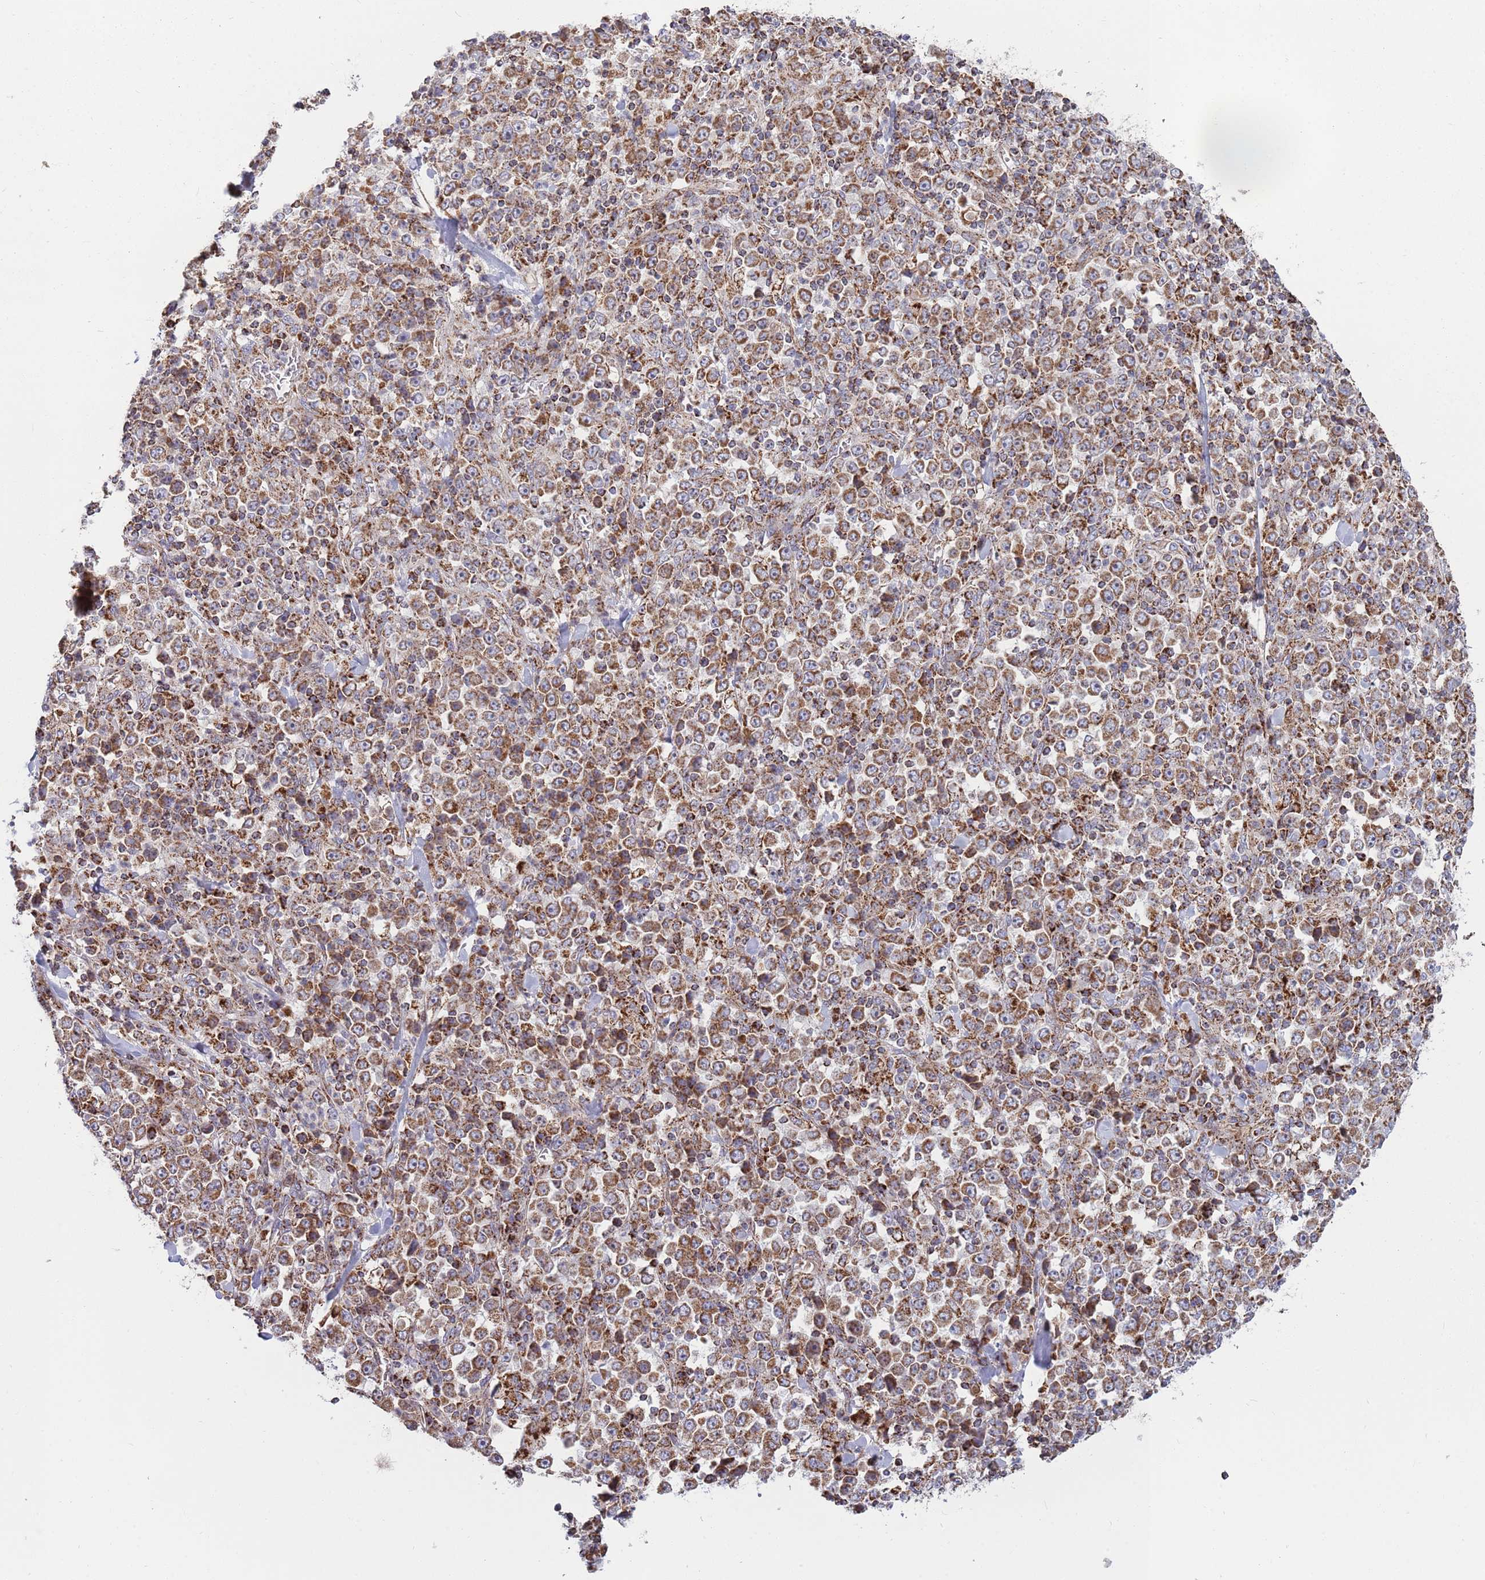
{"staining": {"intensity": "strong", "quantity": ">75%", "location": "cytoplasmic/membranous"}, "tissue": "stomach cancer", "cell_type": "Tumor cells", "image_type": "cancer", "snomed": [{"axis": "morphology", "description": "Normal tissue, NOS"}, {"axis": "morphology", "description": "Adenocarcinoma, NOS"}, {"axis": "topography", "description": "Stomach, upper"}, {"axis": "topography", "description": "Stomach"}], "caption": "Protein expression analysis of adenocarcinoma (stomach) displays strong cytoplasmic/membranous staining in approximately >75% of tumor cells. Ihc stains the protein in brown and the nuclei are stained blue.", "gene": "ATP5PD", "patient": {"sex": "male", "age": 59}}